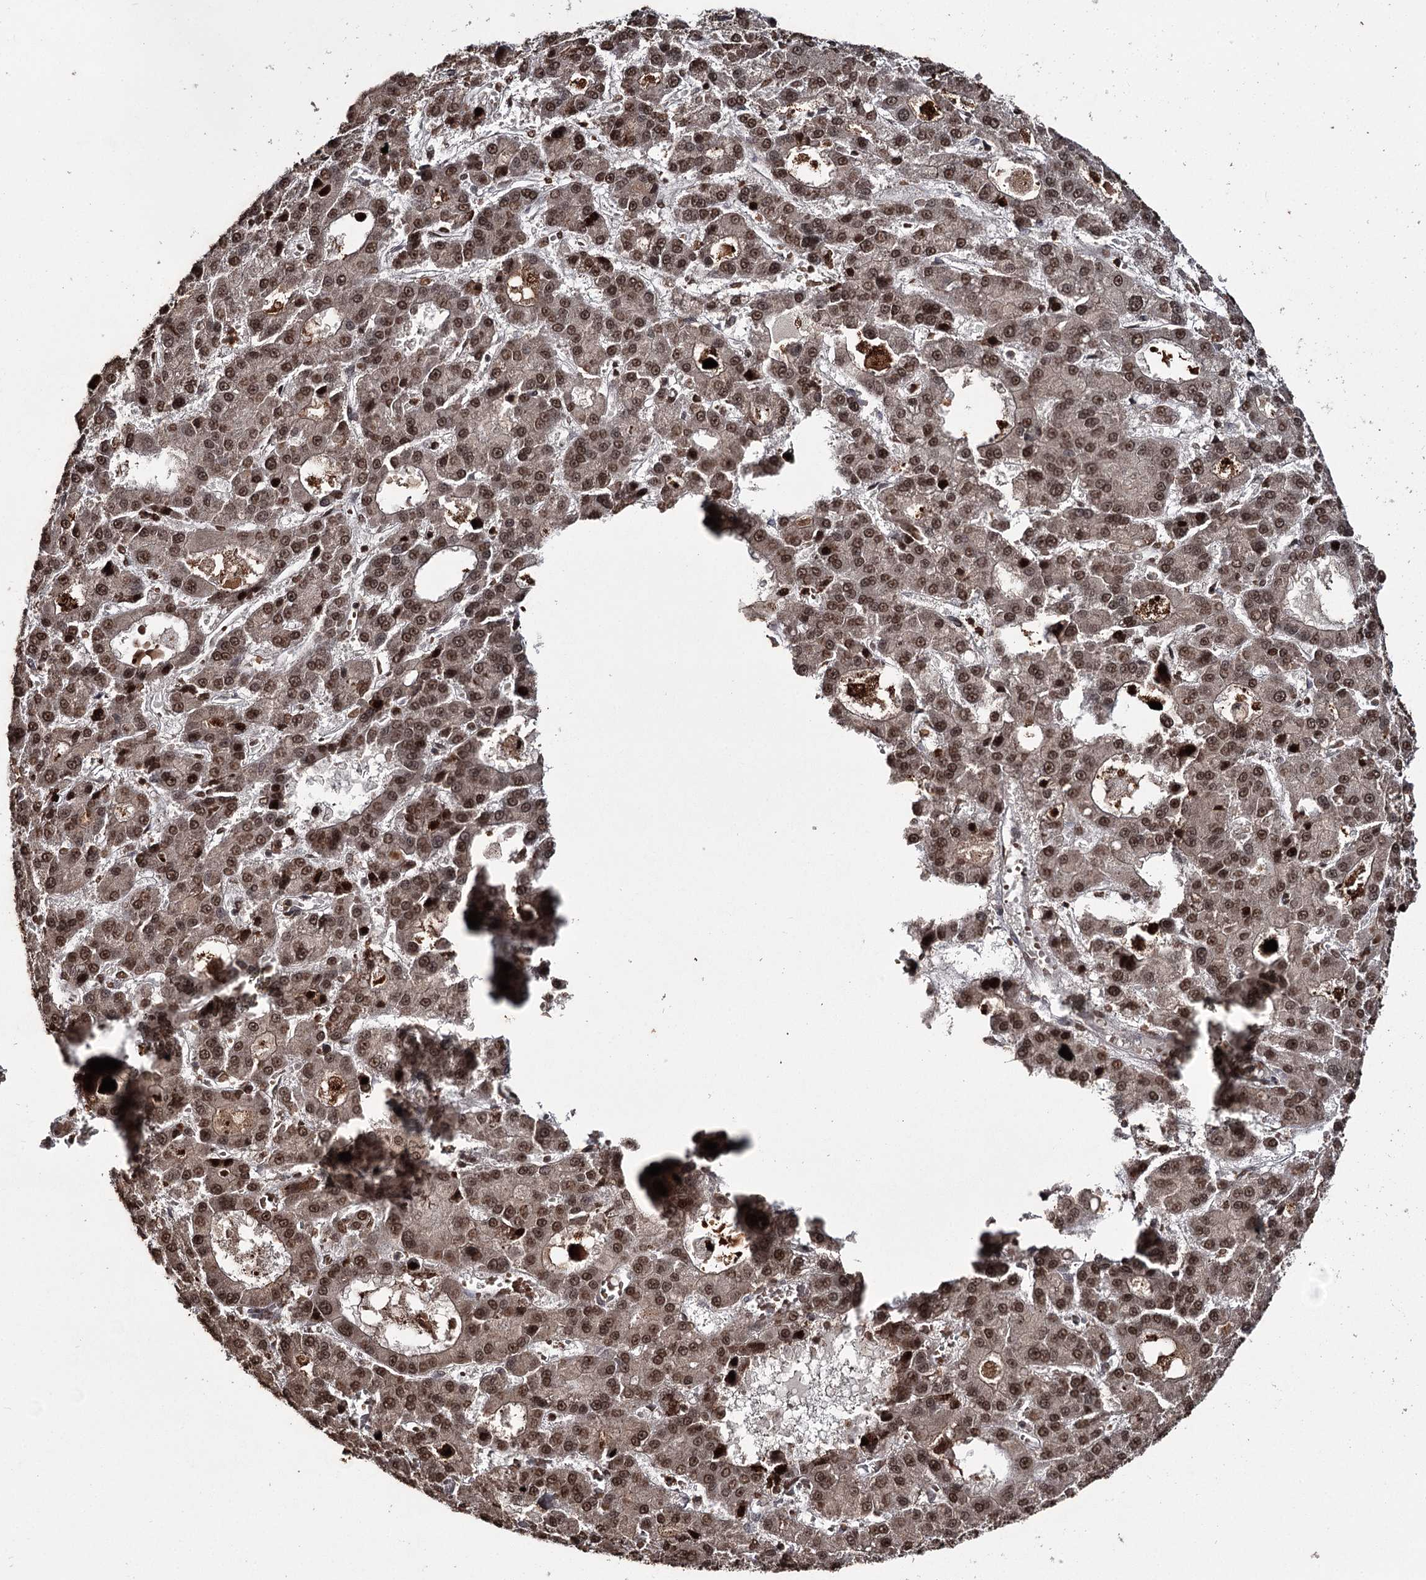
{"staining": {"intensity": "strong", "quantity": ">75%", "location": "cytoplasmic/membranous,nuclear"}, "tissue": "liver cancer", "cell_type": "Tumor cells", "image_type": "cancer", "snomed": [{"axis": "morphology", "description": "Carcinoma, Hepatocellular, NOS"}, {"axis": "topography", "description": "Liver"}], "caption": "Tumor cells reveal high levels of strong cytoplasmic/membranous and nuclear staining in about >75% of cells in human hepatocellular carcinoma (liver).", "gene": "THYN1", "patient": {"sex": "male", "age": 70}}